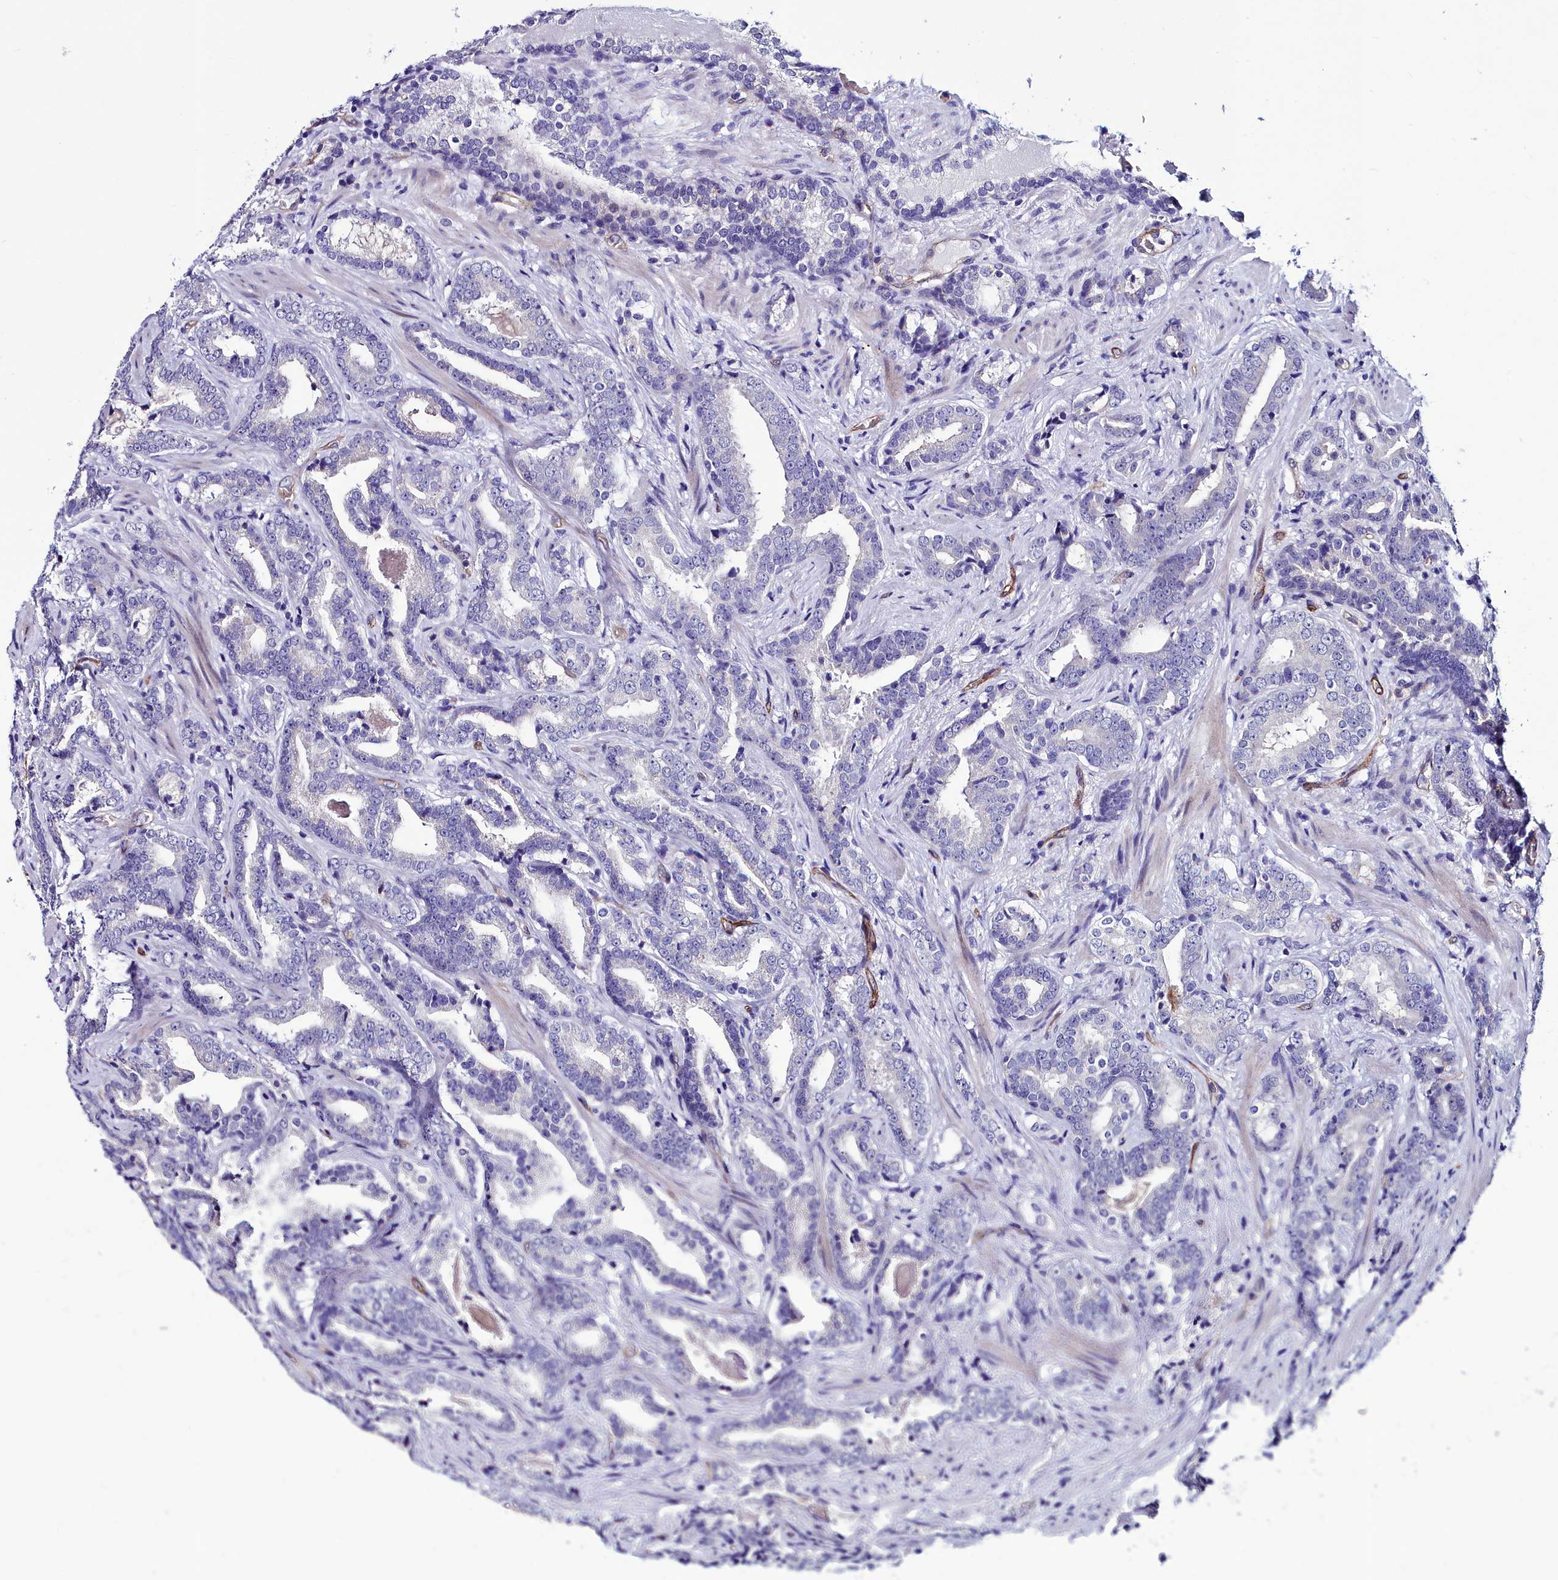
{"staining": {"intensity": "negative", "quantity": "none", "location": "none"}, "tissue": "prostate cancer", "cell_type": "Tumor cells", "image_type": "cancer", "snomed": [{"axis": "morphology", "description": "Adenocarcinoma, Low grade"}, {"axis": "topography", "description": "Prostate"}], "caption": "Tumor cells show no significant staining in adenocarcinoma (low-grade) (prostate).", "gene": "CYP4F11", "patient": {"sex": "male", "age": 58}}